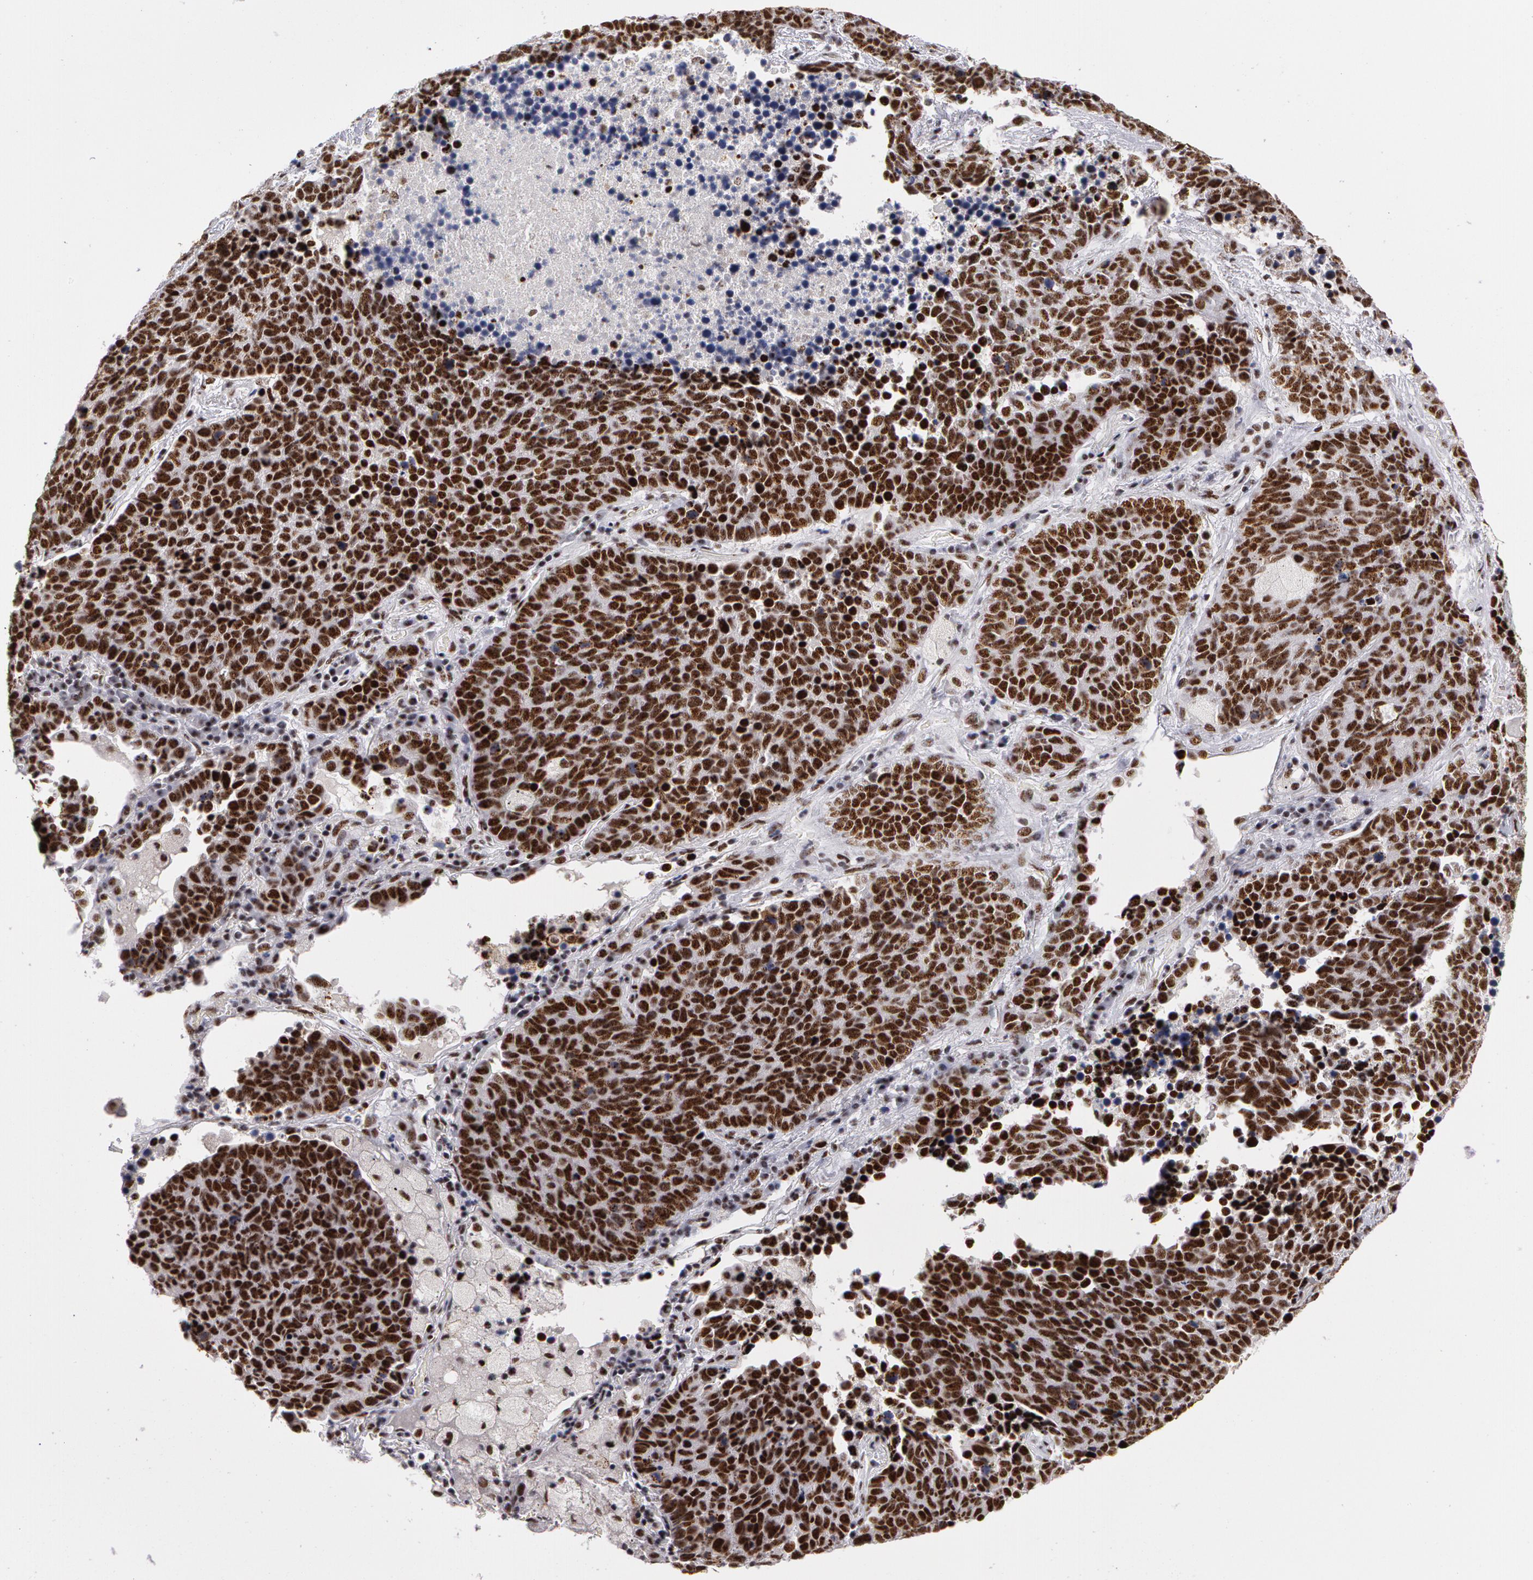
{"staining": {"intensity": "strong", "quantity": ">75%", "location": "nuclear"}, "tissue": "lung cancer", "cell_type": "Tumor cells", "image_type": "cancer", "snomed": [{"axis": "morphology", "description": "Neoplasm, malignant, NOS"}, {"axis": "topography", "description": "Lung"}], "caption": "IHC image of human lung neoplasm (malignant) stained for a protein (brown), which shows high levels of strong nuclear expression in approximately >75% of tumor cells.", "gene": "PNN", "patient": {"sex": "female", "age": 75}}